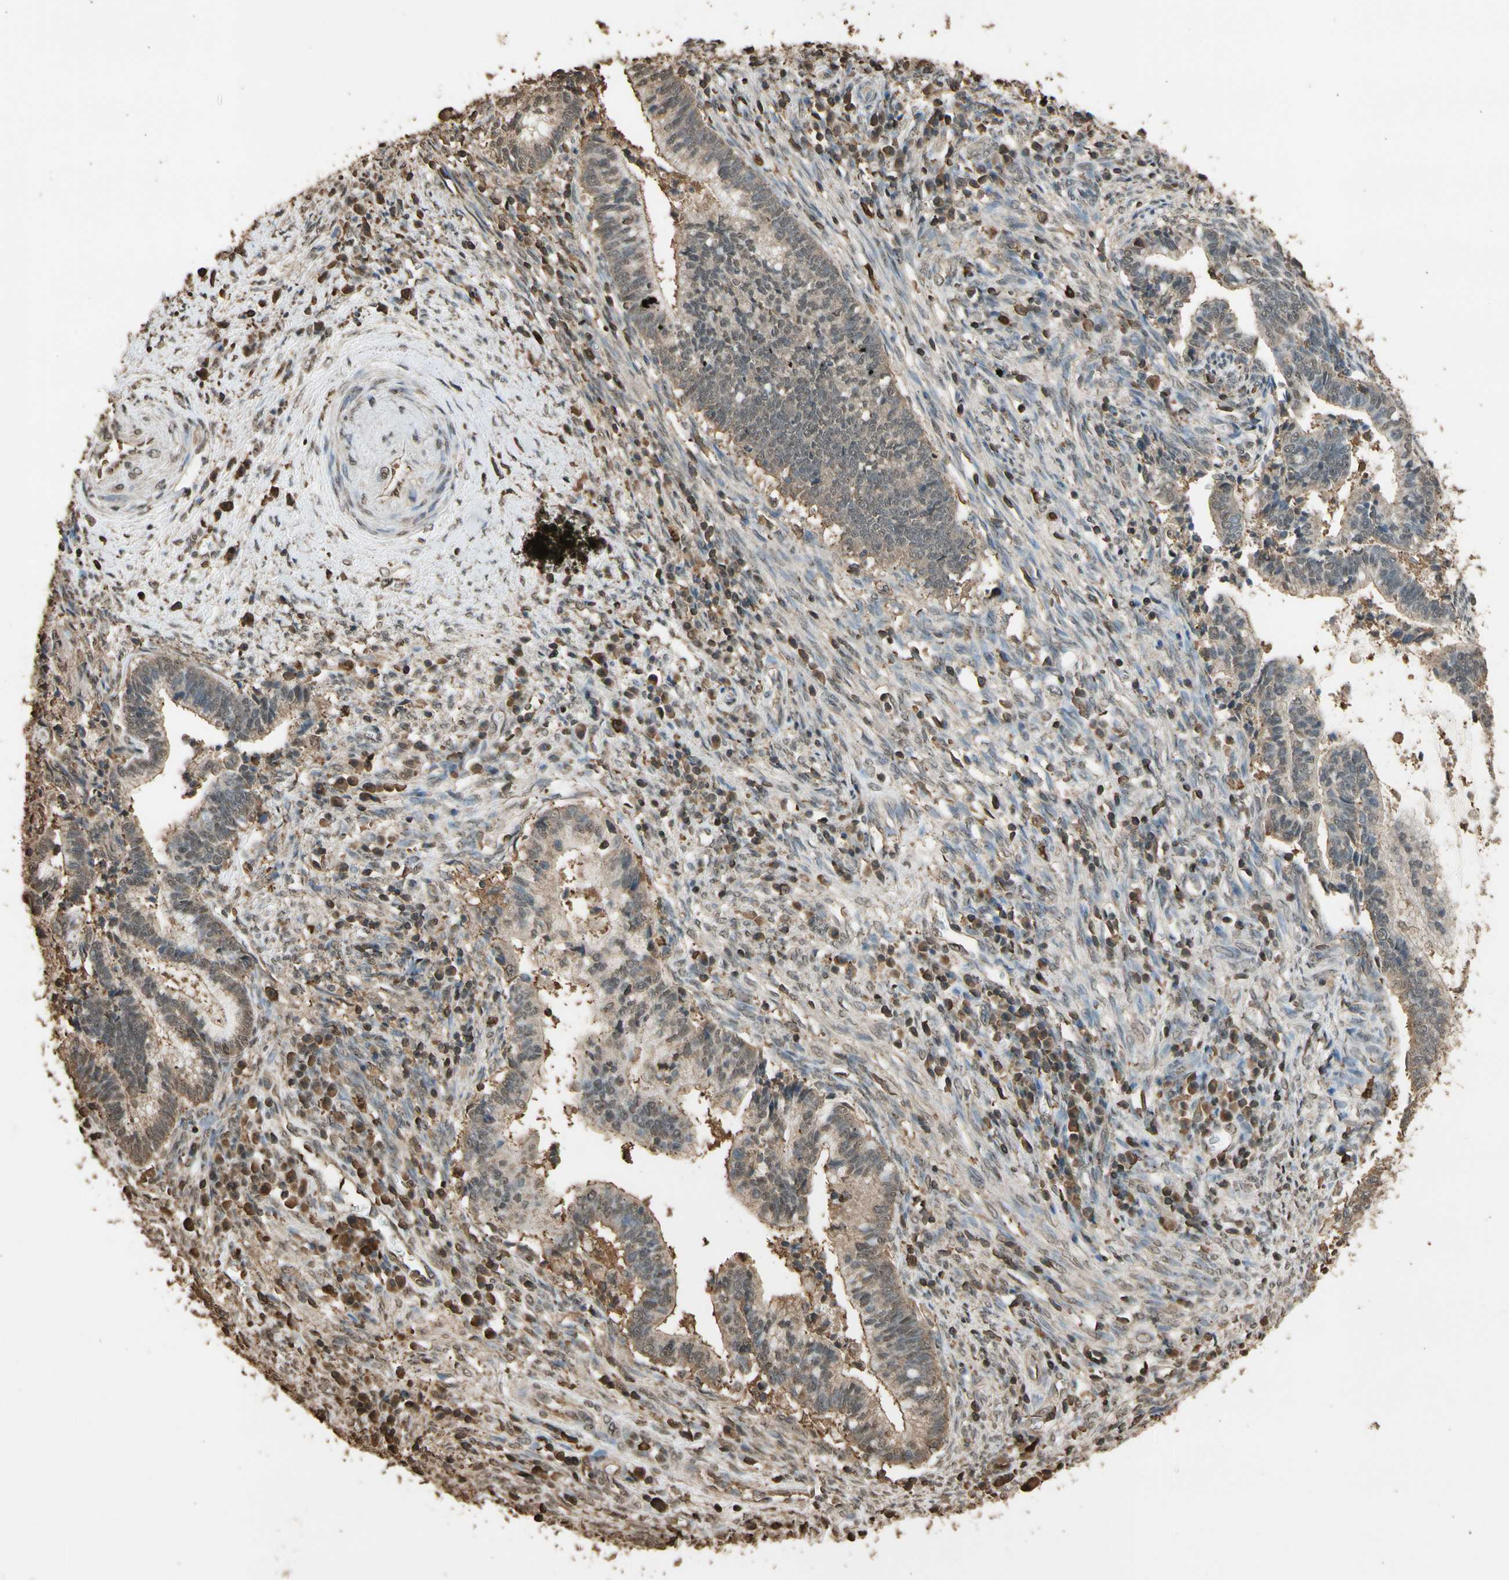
{"staining": {"intensity": "weak", "quantity": ">75%", "location": "cytoplasmic/membranous"}, "tissue": "cervical cancer", "cell_type": "Tumor cells", "image_type": "cancer", "snomed": [{"axis": "morphology", "description": "Adenocarcinoma, NOS"}, {"axis": "topography", "description": "Cervix"}], "caption": "Brown immunohistochemical staining in adenocarcinoma (cervical) shows weak cytoplasmic/membranous positivity in approximately >75% of tumor cells.", "gene": "TNFSF13B", "patient": {"sex": "female", "age": 44}}